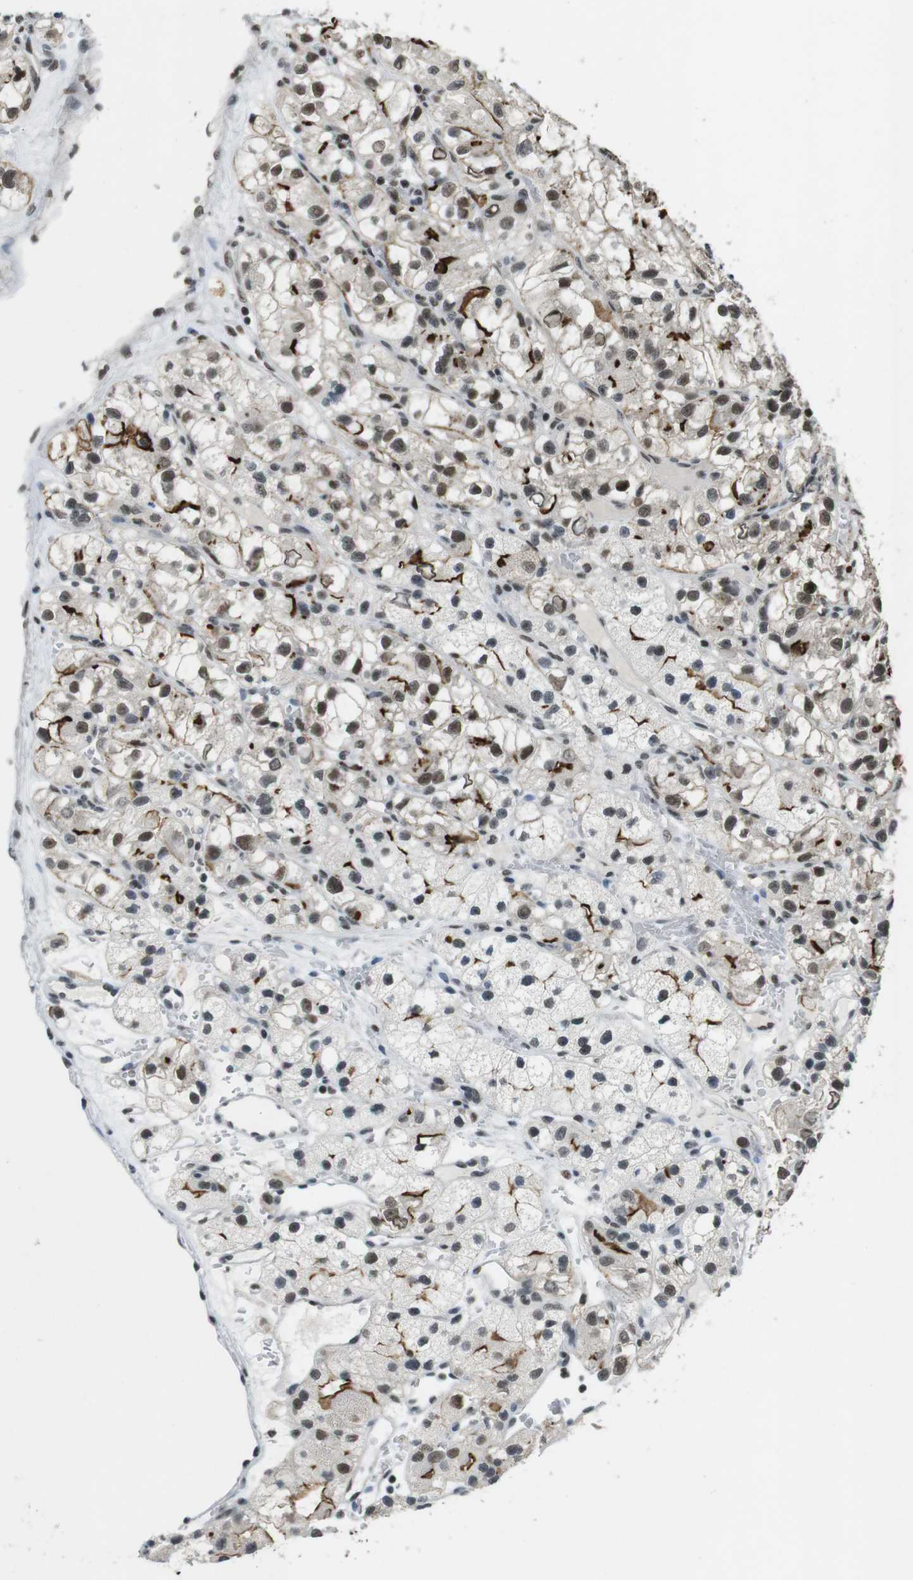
{"staining": {"intensity": "moderate", "quantity": ">75%", "location": "nuclear"}, "tissue": "renal cancer", "cell_type": "Tumor cells", "image_type": "cancer", "snomed": [{"axis": "morphology", "description": "Adenocarcinoma, NOS"}, {"axis": "topography", "description": "Kidney"}], "caption": "Renal cancer (adenocarcinoma) tissue demonstrates moderate nuclear expression in approximately >75% of tumor cells, visualized by immunohistochemistry. (IHC, brightfield microscopy, high magnification).", "gene": "CSNK2B", "patient": {"sex": "female", "age": 57}}